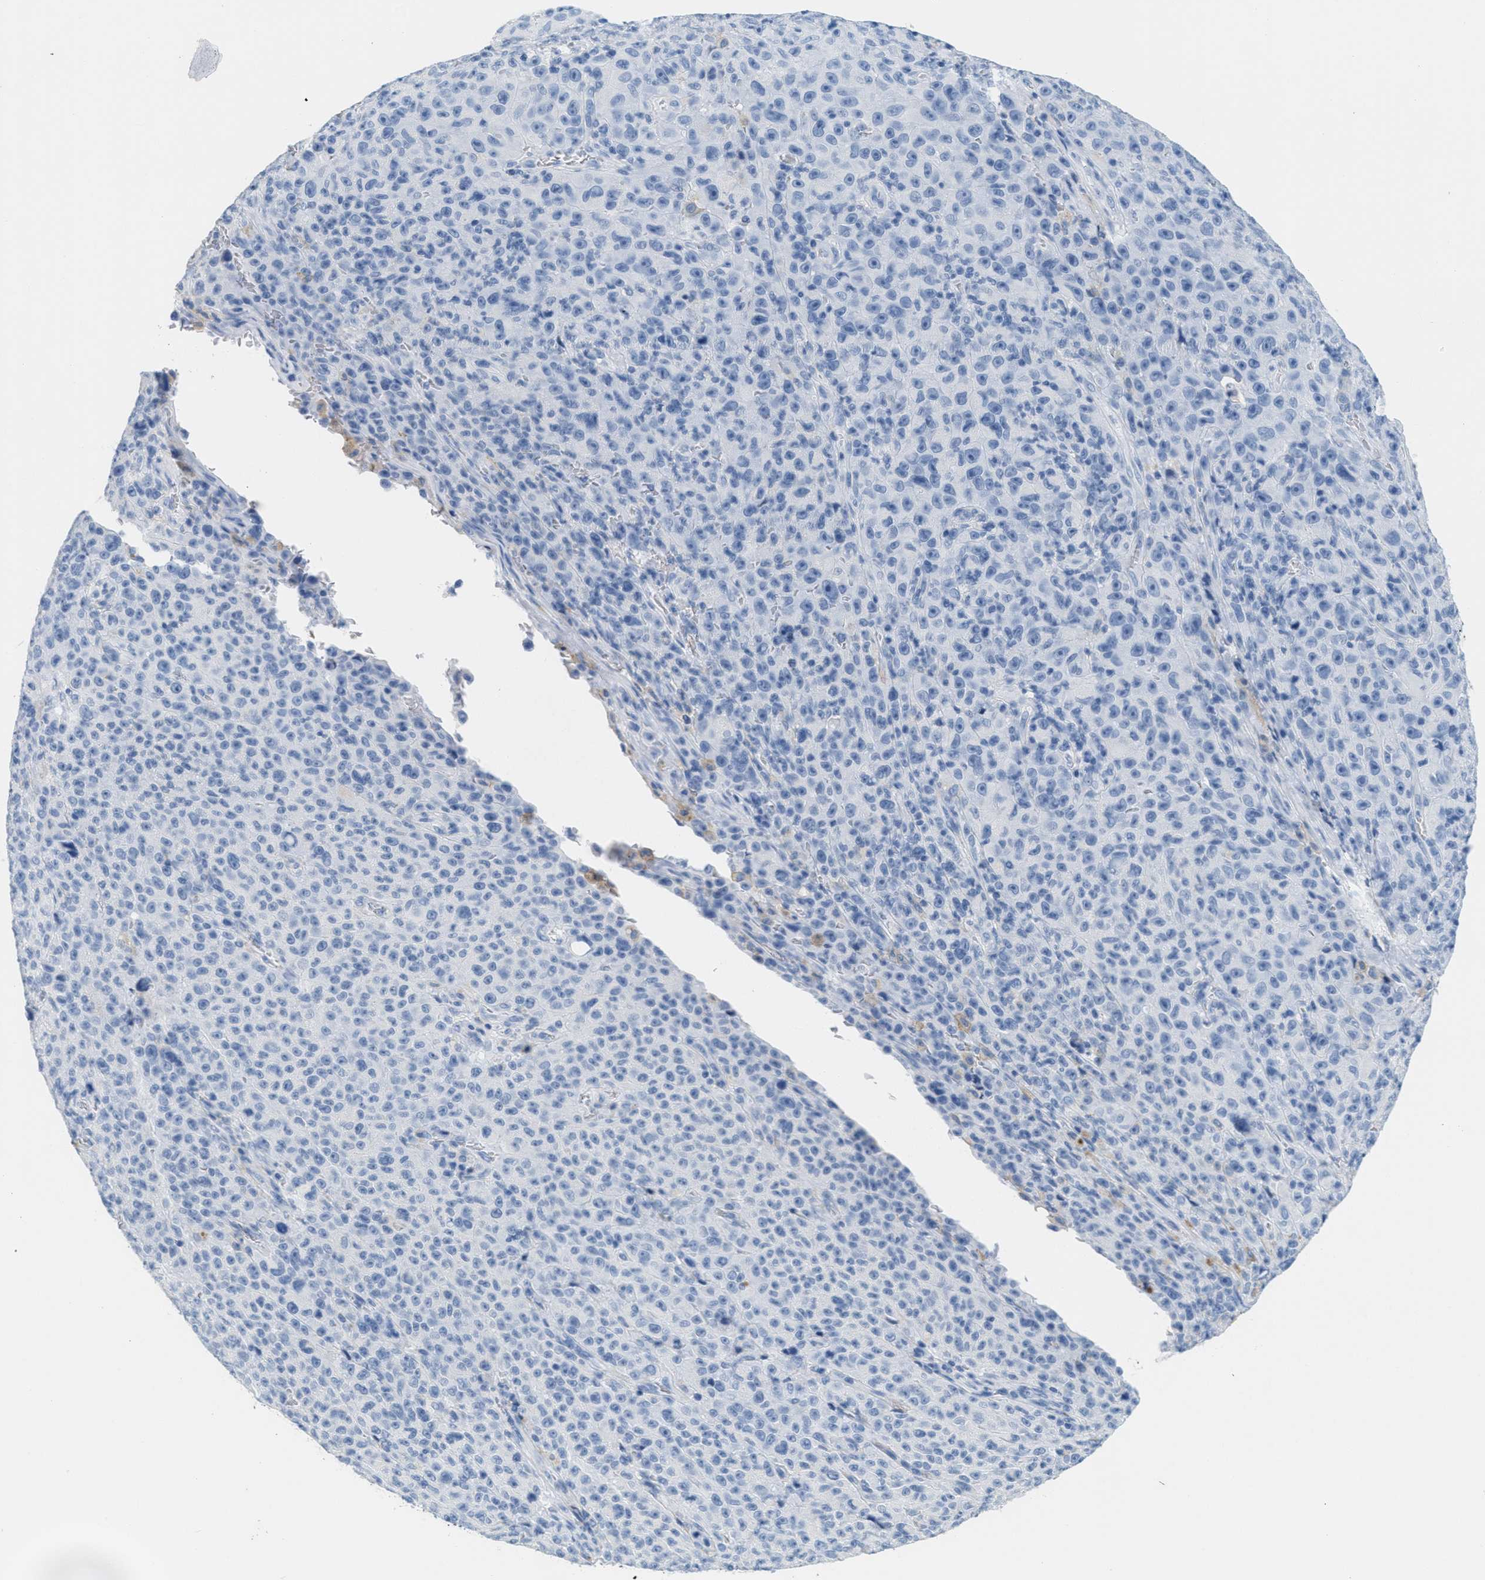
{"staining": {"intensity": "negative", "quantity": "none", "location": "none"}, "tissue": "melanoma", "cell_type": "Tumor cells", "image_type": "cancer", "snomed": [{"axis": "morphology", "description": "Malignant melanoma, NOS"}, {"axis": "topography", "description": "Skin"}], "caption": "This micrograph is of melanoma stained with immunohistochemistry to label a protein in brown with the nuclei are counter-stained blue. There is no staining in tumor cells. (DAB (3,3'-diaminobenzidine) immunohistochemistry (IHC), high magnification).", "gene": "GPM6A", "patient": {"sex": "female", "age": 82}}